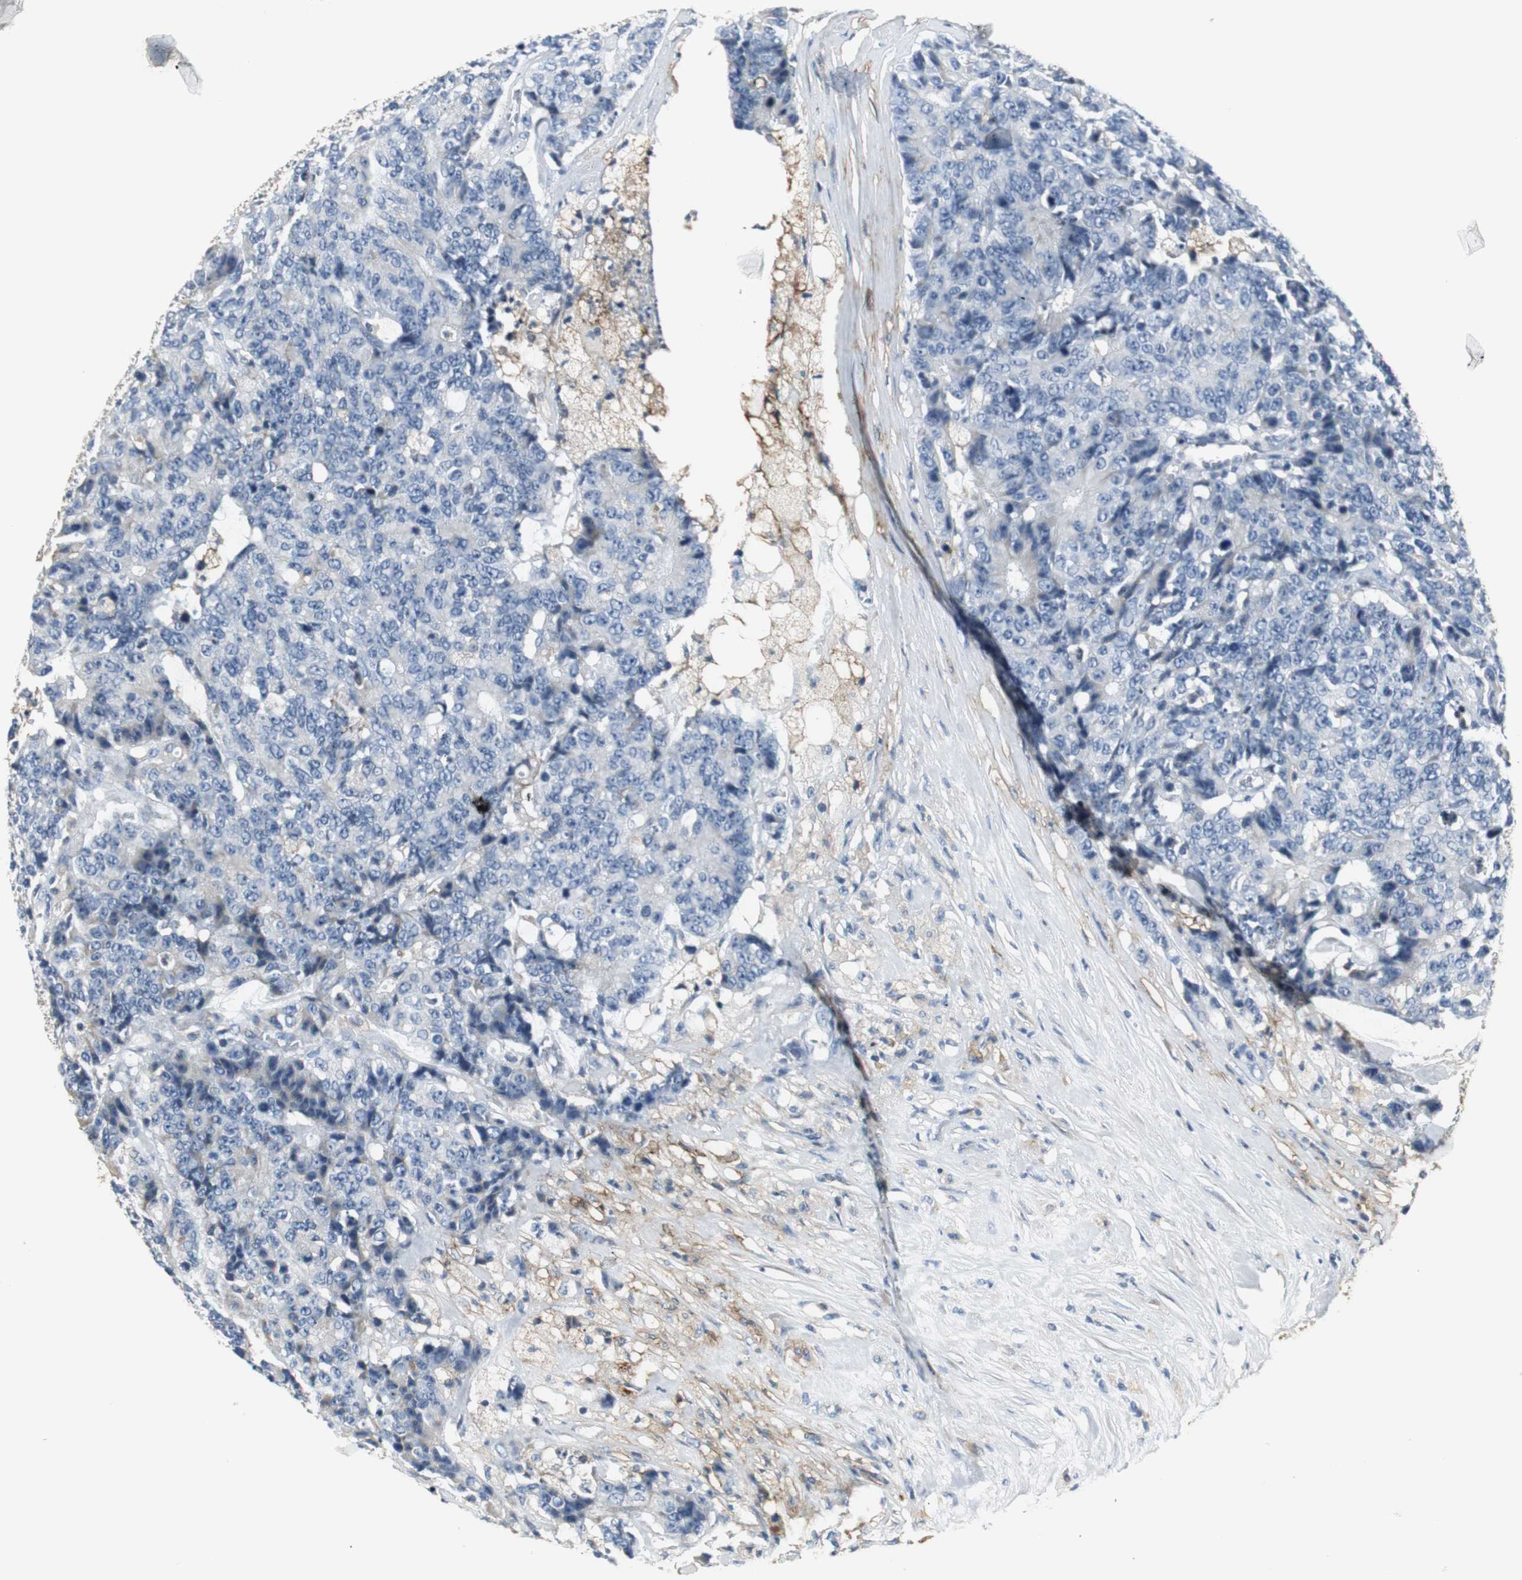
{"staining": {"intensity": "negative", "quantity": "none", "location": "none"}, "tissue": "colorectal cancer", "cell_type": "Tumor cells", "image_type": "cancer", "snomed": [{"axis": "morphology", "description": "Adenocarcinoma, NOS"}, {"axis": "topography", "description": "Colon"}], "caption": "Tumor cells are negative for protein expression in human colorectal cancer (adenocarcinoma).", "gene": "SLC2A5", "patient": {"sex": "female", "age": 86}}